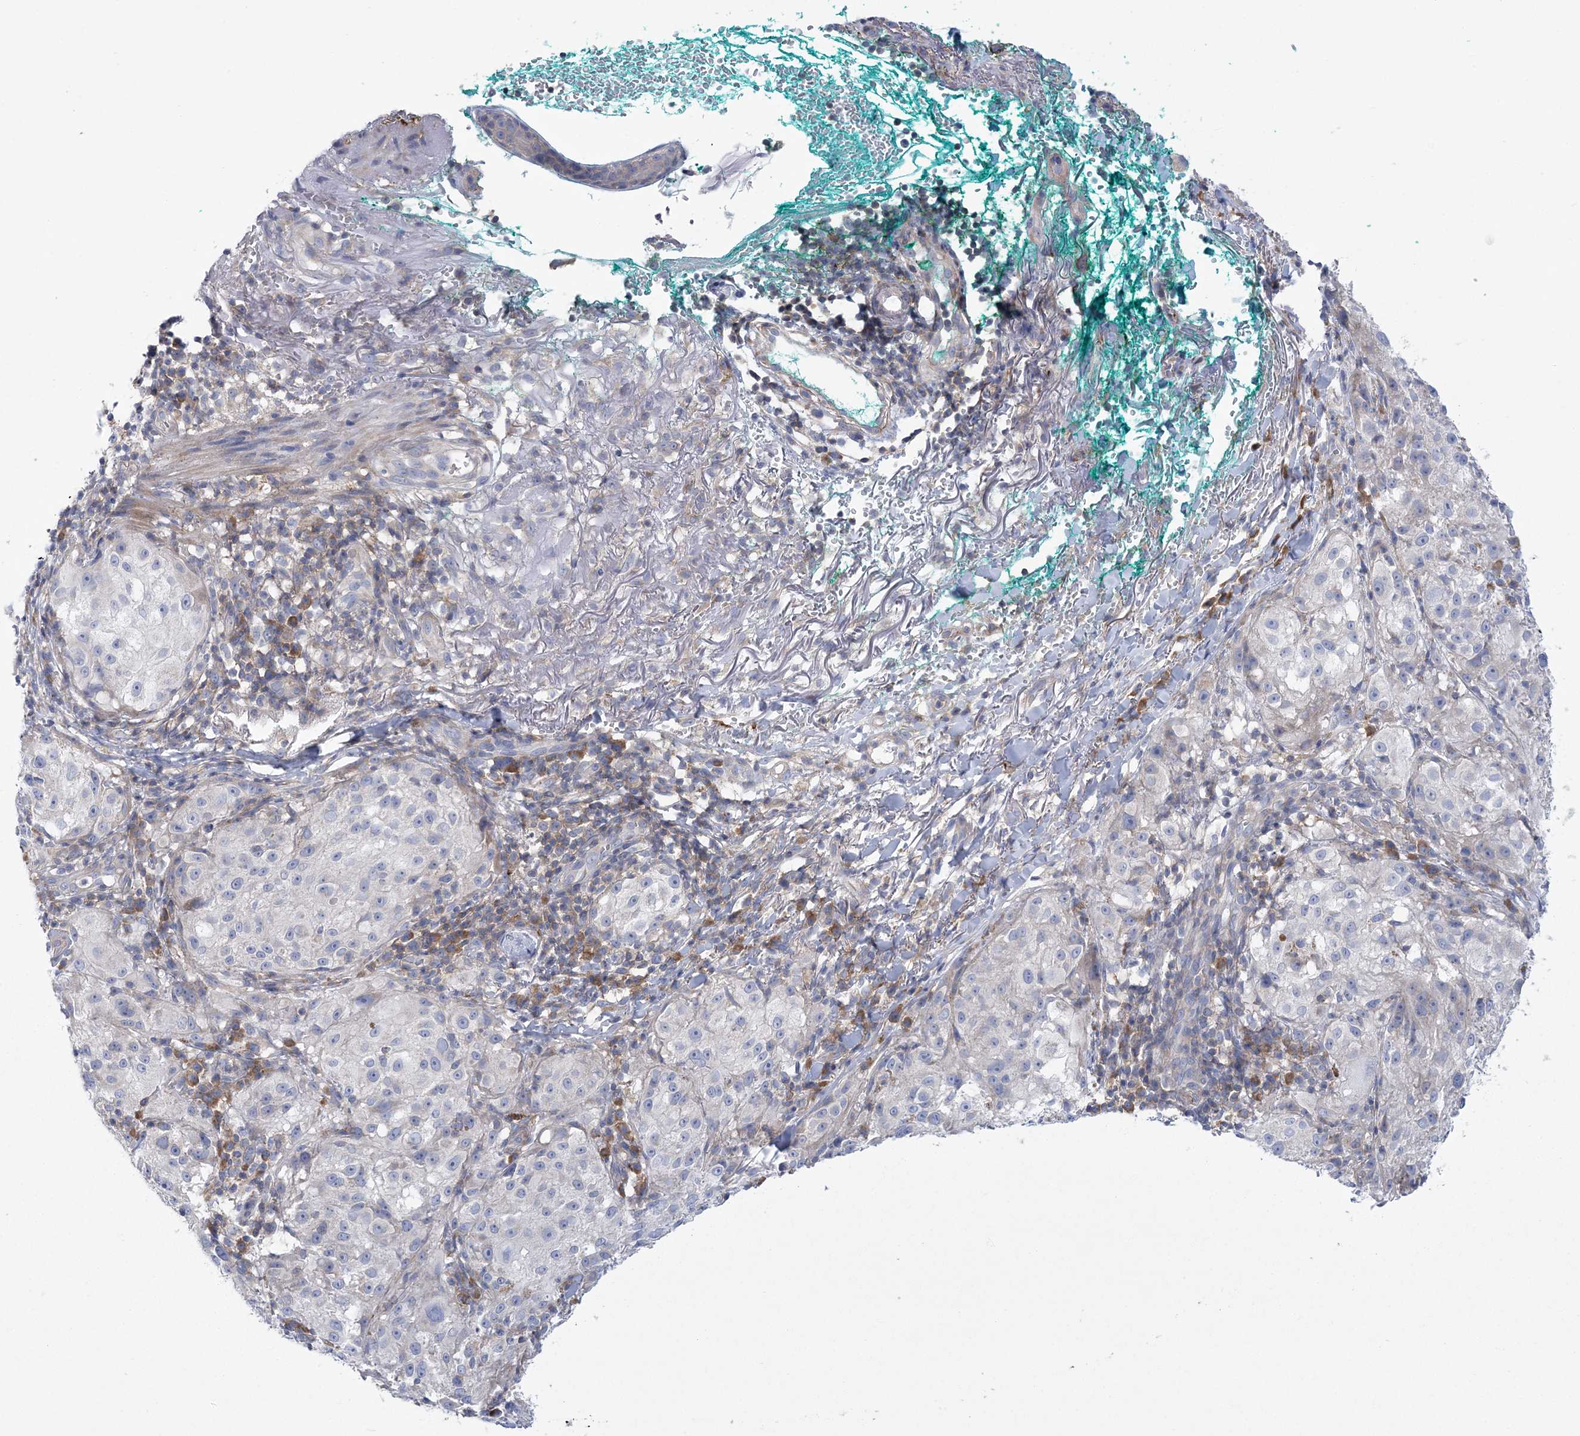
{"staining": {"intensity": "negative", "quantity": "none", "location": "none"}, "tissue": "melanoma", "cell_type": "Tumor cells", "image_type": "cancer", "snomed": [{"axis": "morphology", "description": "Necrosis, NOS"}, {"axis": "morphology", "description": "Malignant melanoma, NOS"}, {"axis": "topography", "description": "Skin"}], "caption": "Immunohistochemical staining of melanoma demonstrates no significant staining in tumor cells.", "gene": "ARSJ", "patient": {"sex": "female", "age": 87}}